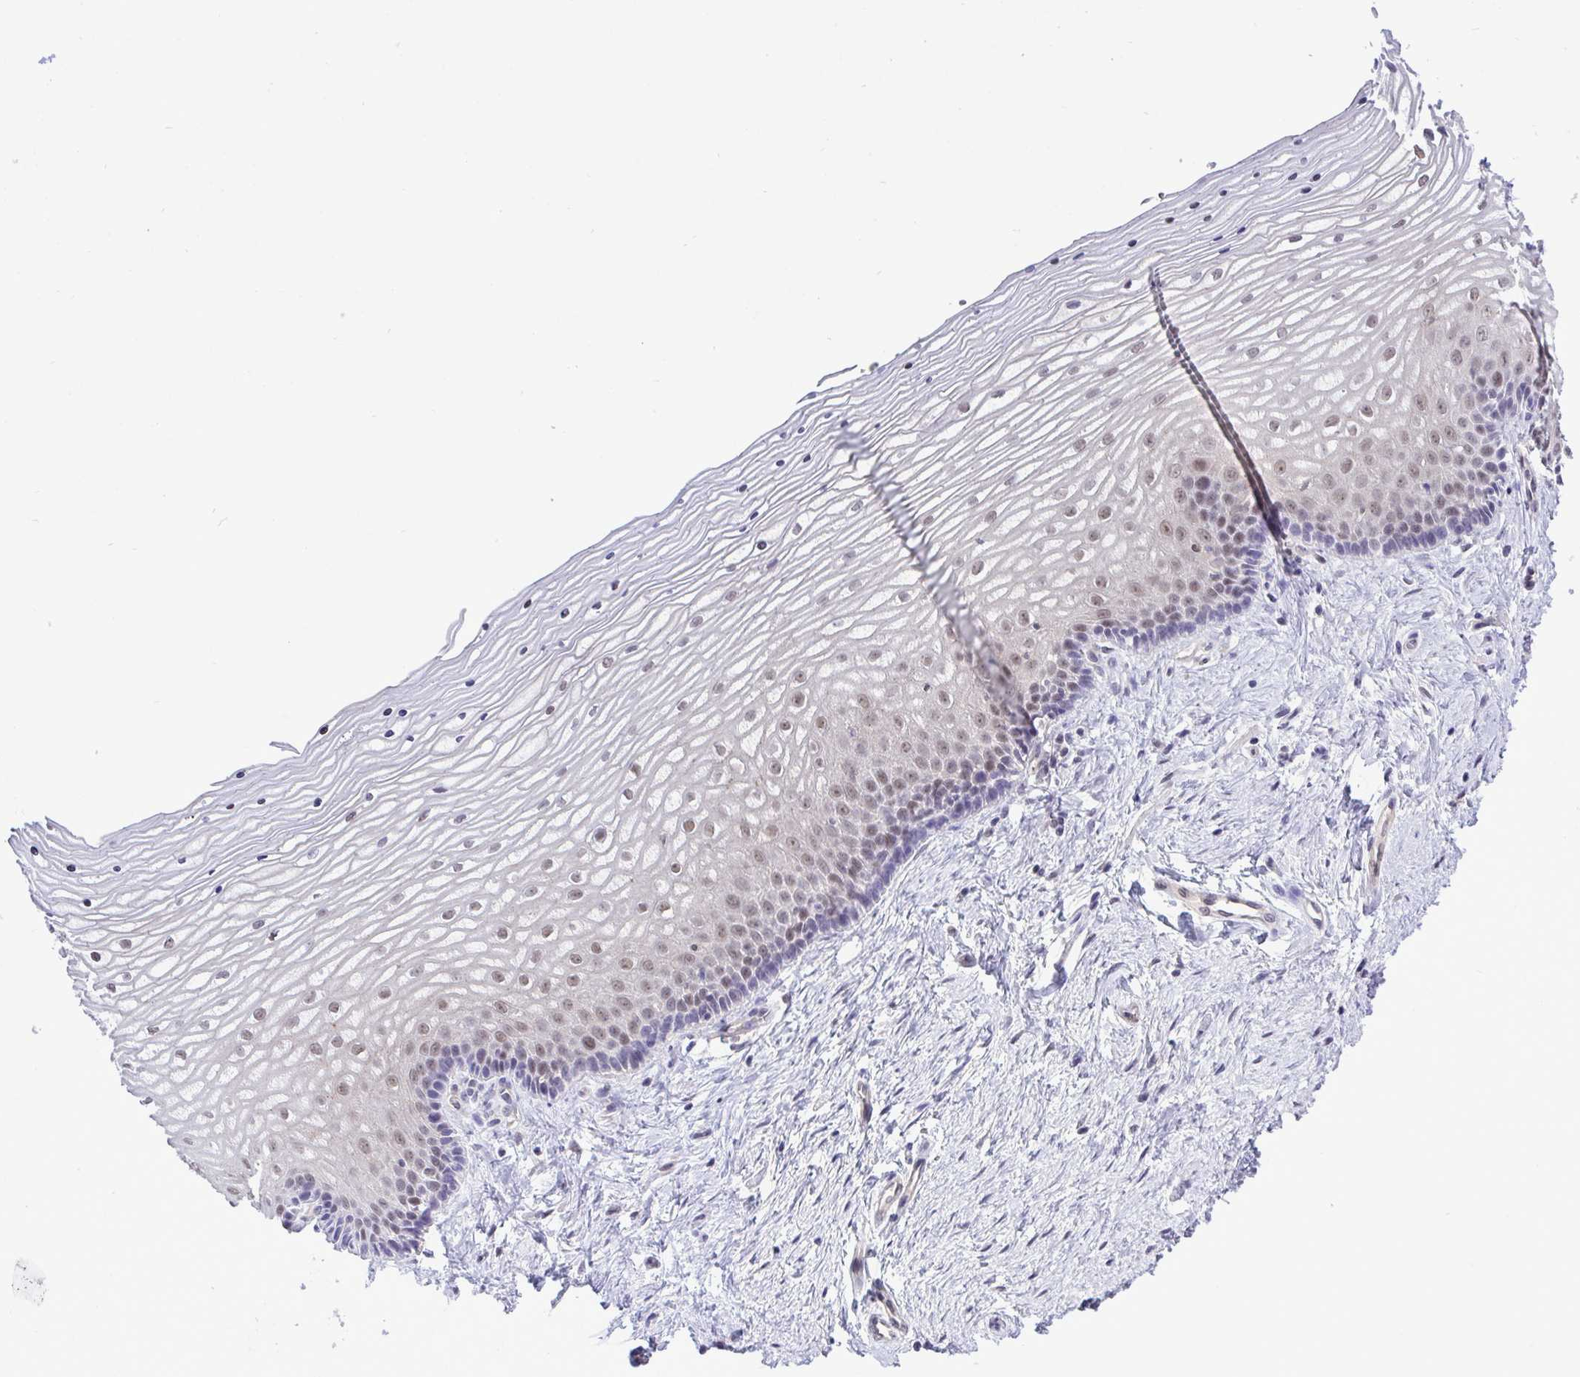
{"staining": {"intensity": "moderate", "quantity": "25%-75%", "location": "nuclear"}, "tissue": "vagina", "cell_type": "Squamous epithelial cells", "image_type": "normal", "snomed": [{"axis": "morphology", "description": "Normal tissue, NOS"}, {"axis": "topography", "description": "Vagina"}], "caption": "This photomicrograph exhibits benign vagina stained with immunohistochemistry to label a protein in brown. The nuclear of squamous epithelial cells show moderate positivity for the protein. Nuclei are counter-stained blue.", "gene": "ZNF444", "patient": {"sex": "female", "age": 45}}